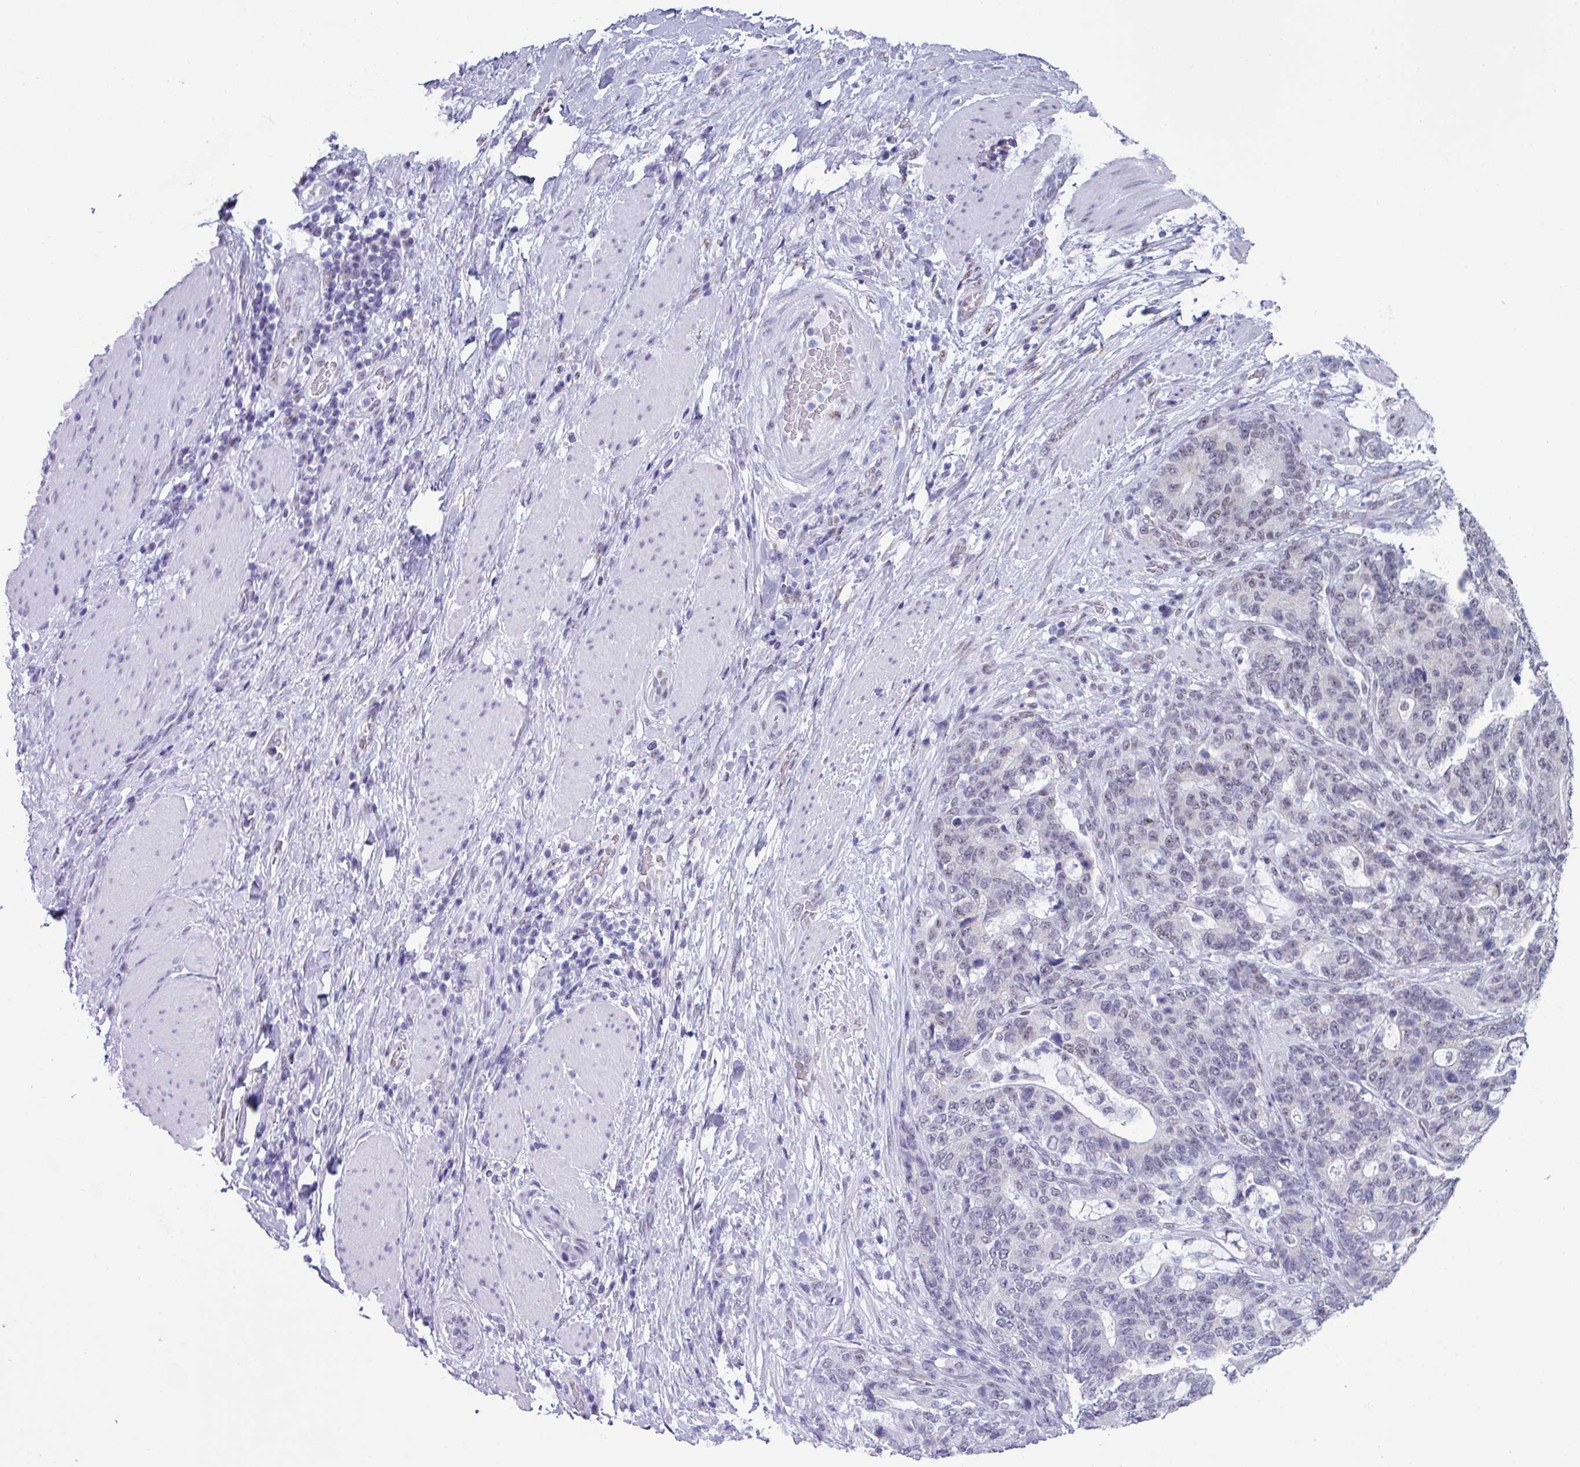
{"staining": {"intensity": "negative", "quantity": "none", "location": "none"}, "tissue": "stomach cancer", "cell_type": "Tumor cells", "image_type": "cancer", "snomed": [{"axis": "morphology", "description": "Normal tissue, NOS"}, {"axis": "morphology", "description": "Adenocarcinoma, NOS"}, {"axis": "topography", "description": "Stomach"}], "caption": "Human stomach adenocarcinoma stained for a protein using immunohistochemistry (IHC) reveals no positivity in tumor cells.", "gene": "PUF60", "patient": {"sex": "female", "age": 64}}